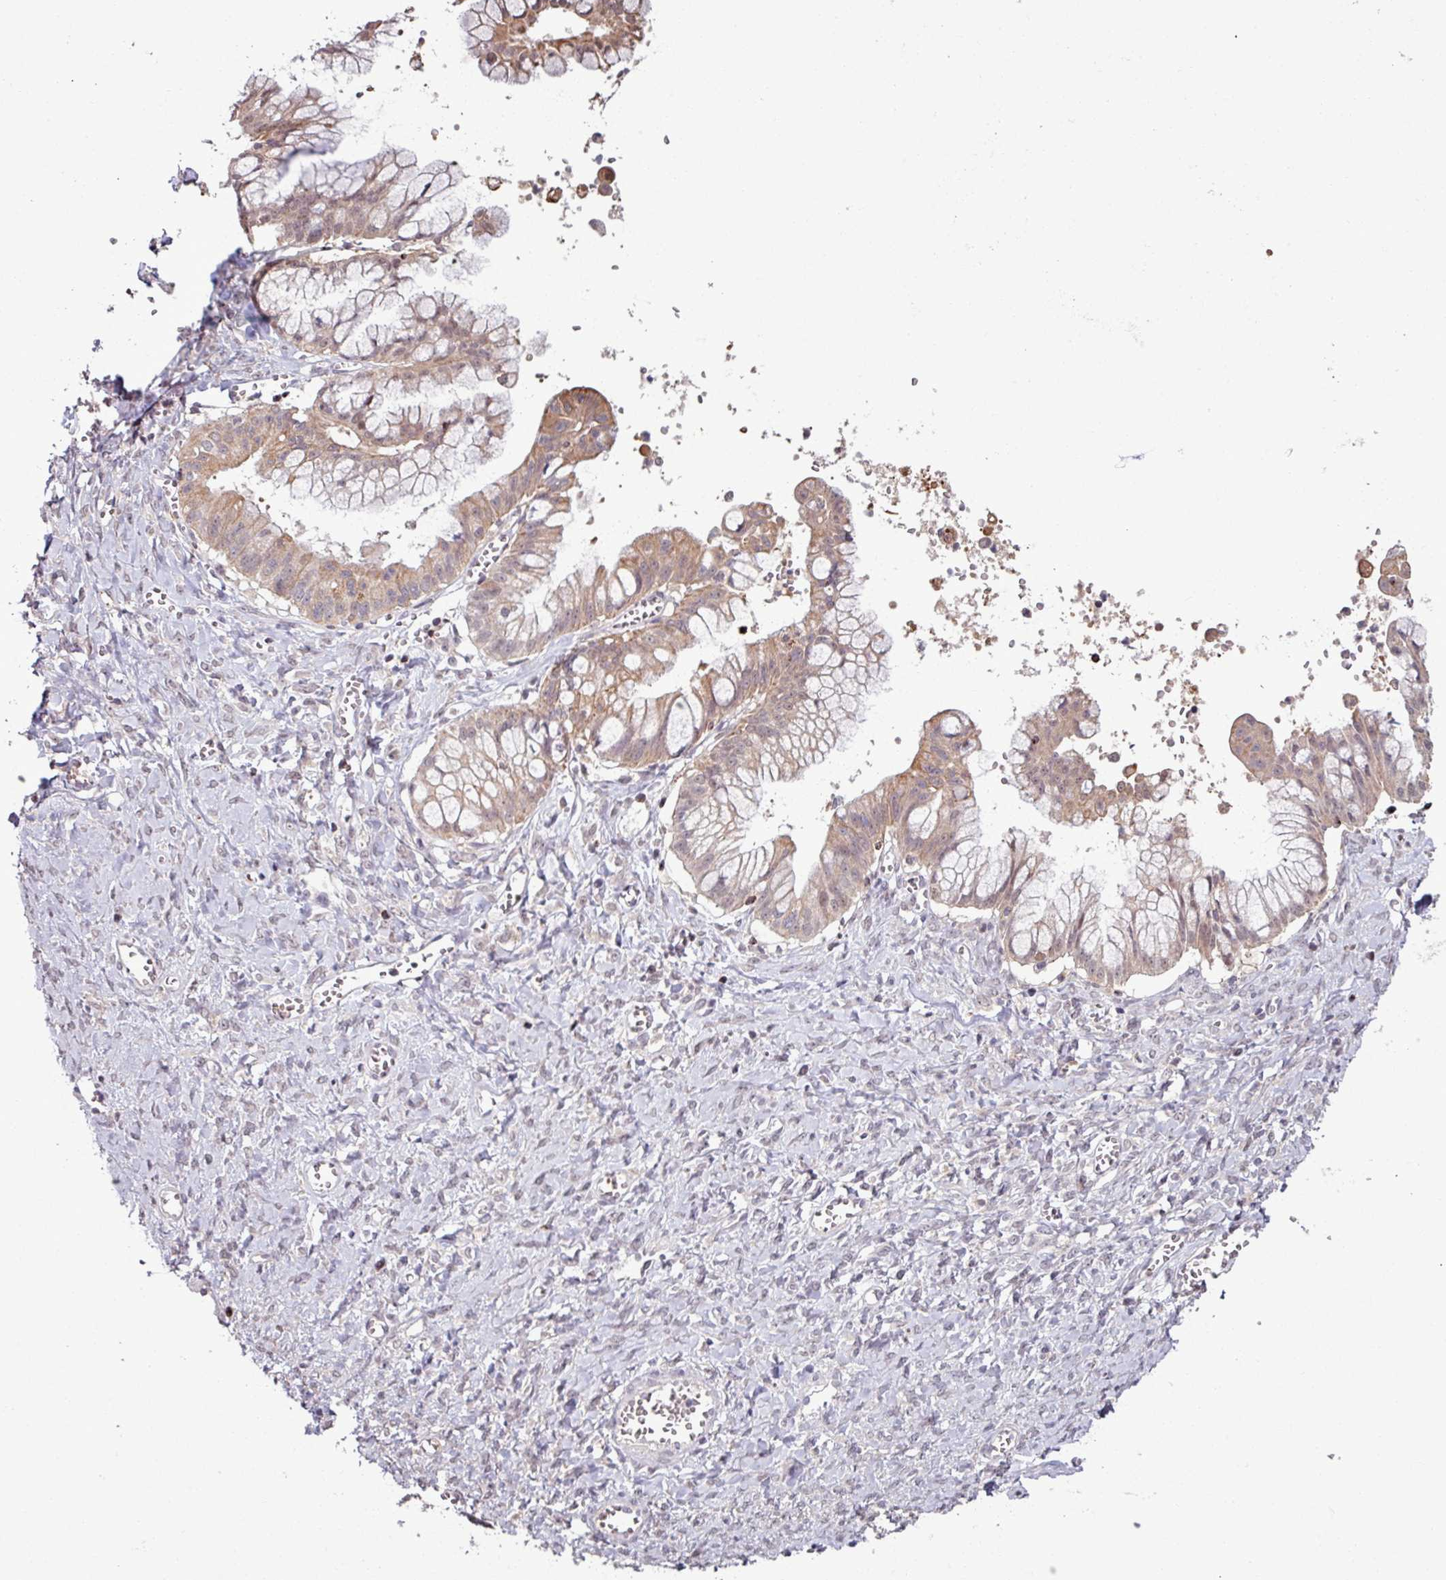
{"staining": {"intensity": "weak", "quantity": ">75%", "location": "cytoplasmic/membranous,nuclear"}, "tissue": "ovarian cancer", "cell_type": "Tumor cells", "image_type": "cancer", "snomed": [{"axis": "morphology", "description": "Cystadenocarcinoma, mucinous, NOS"}, {"axis": "topography", "description": "Ovary"}], "caption": "A brown stain shows weak cytoplasmic/membranous and nuclear staining of a protein in ovarian cancer tumor cells.", "gene": "OR6B1", "patient": {"sex": "female", "age": 70}}